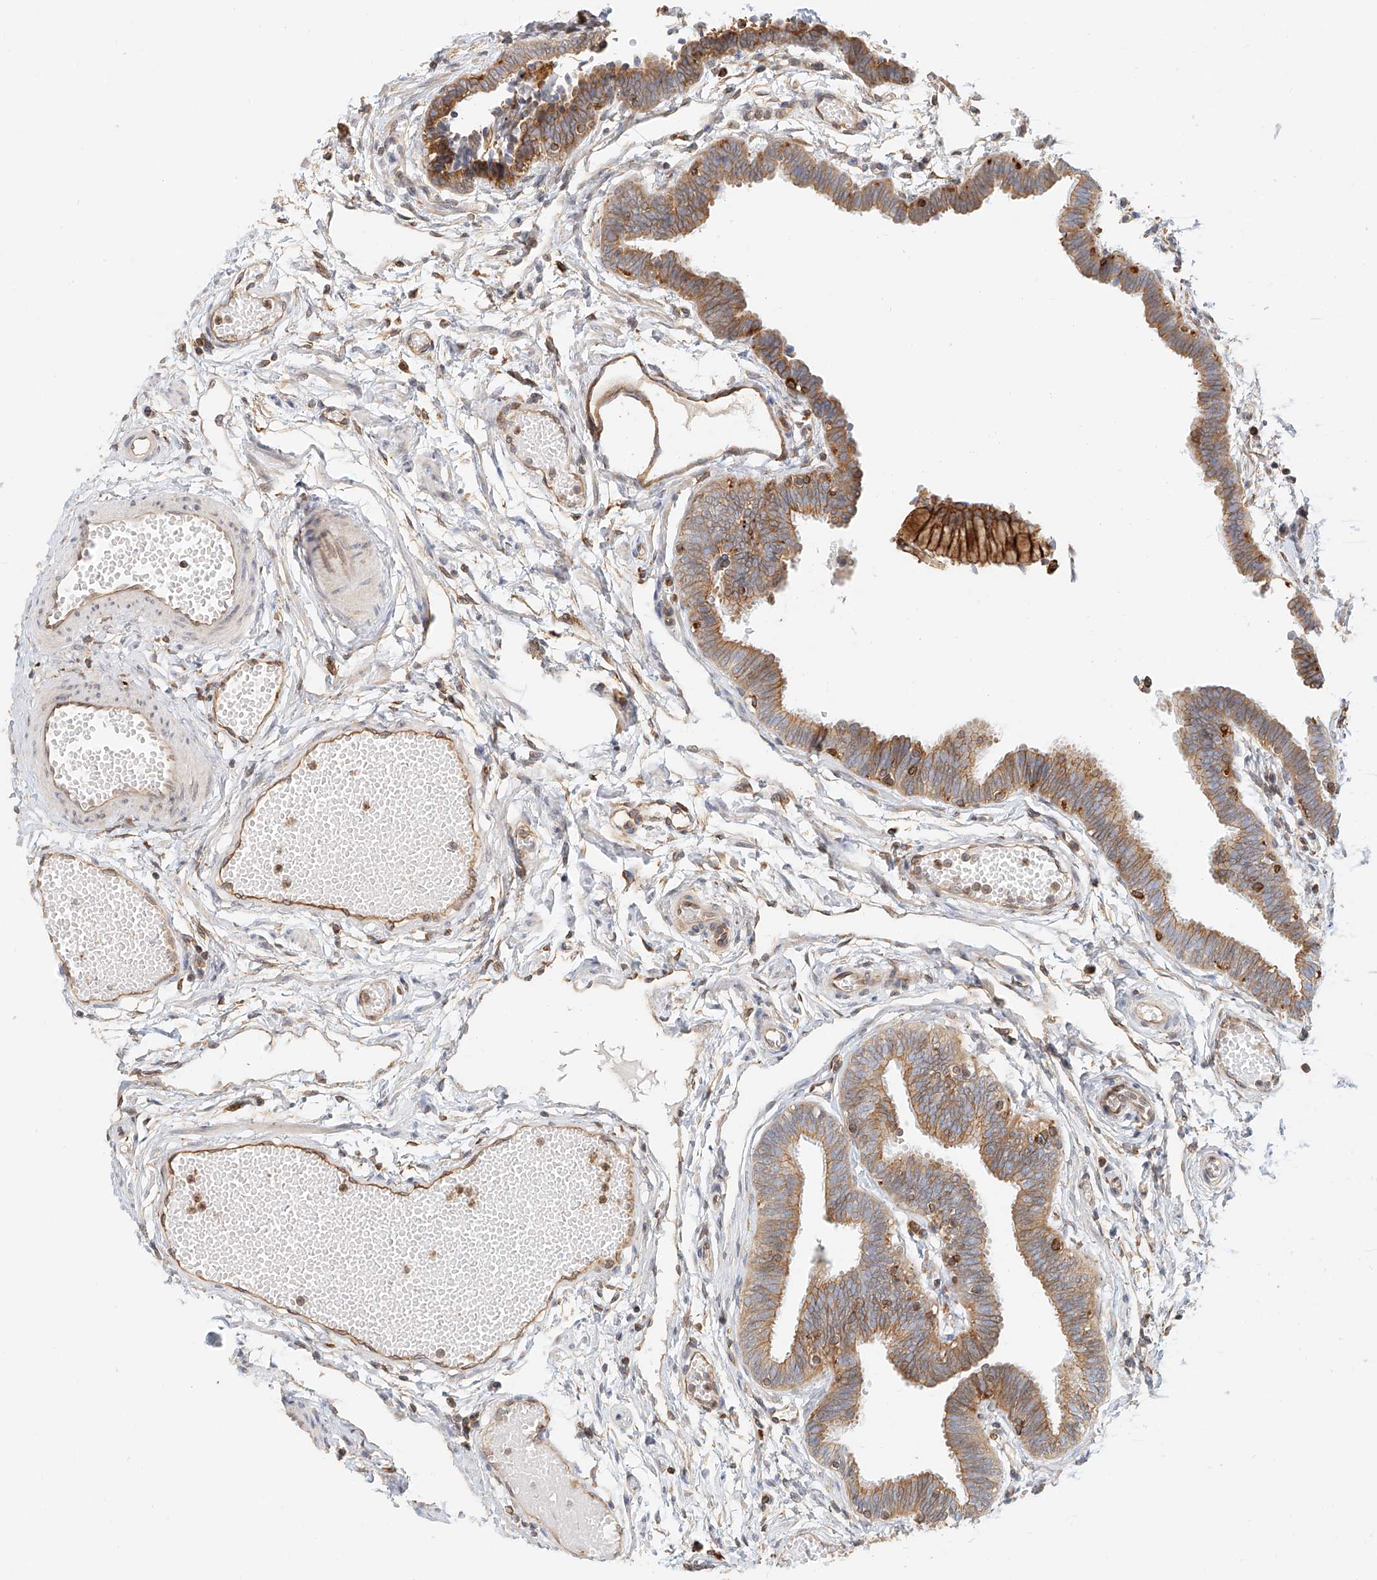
{"staining": {"intensity": "moderate", "quantity": ">75%", "location": "cytoplasmic/membranous"}, "tissue": "fallopian tube", "cell_type": "Glandular cells", "image_type": "normal", "snomed": [{"axis": "morphology", "description": "Normal tissue, NOS"}, {"axis": "topography", "description": "Fallopian tube"}, {"axis": "topography", "description": "Ovary"}], "caption": "Fallopian tube stained with immunohistochemistry (IHC) reveals moderate cytoplasmic/membranous positivity in approximately >75% of glandular cells. The staining was performed using DAB to visualize the protein expression in brown, while the nuclei were stained in blue with hematoxylin (Magnification: 20x).", "gene": "DHRS7", "patient": {"sex": "female", "age": 23}}